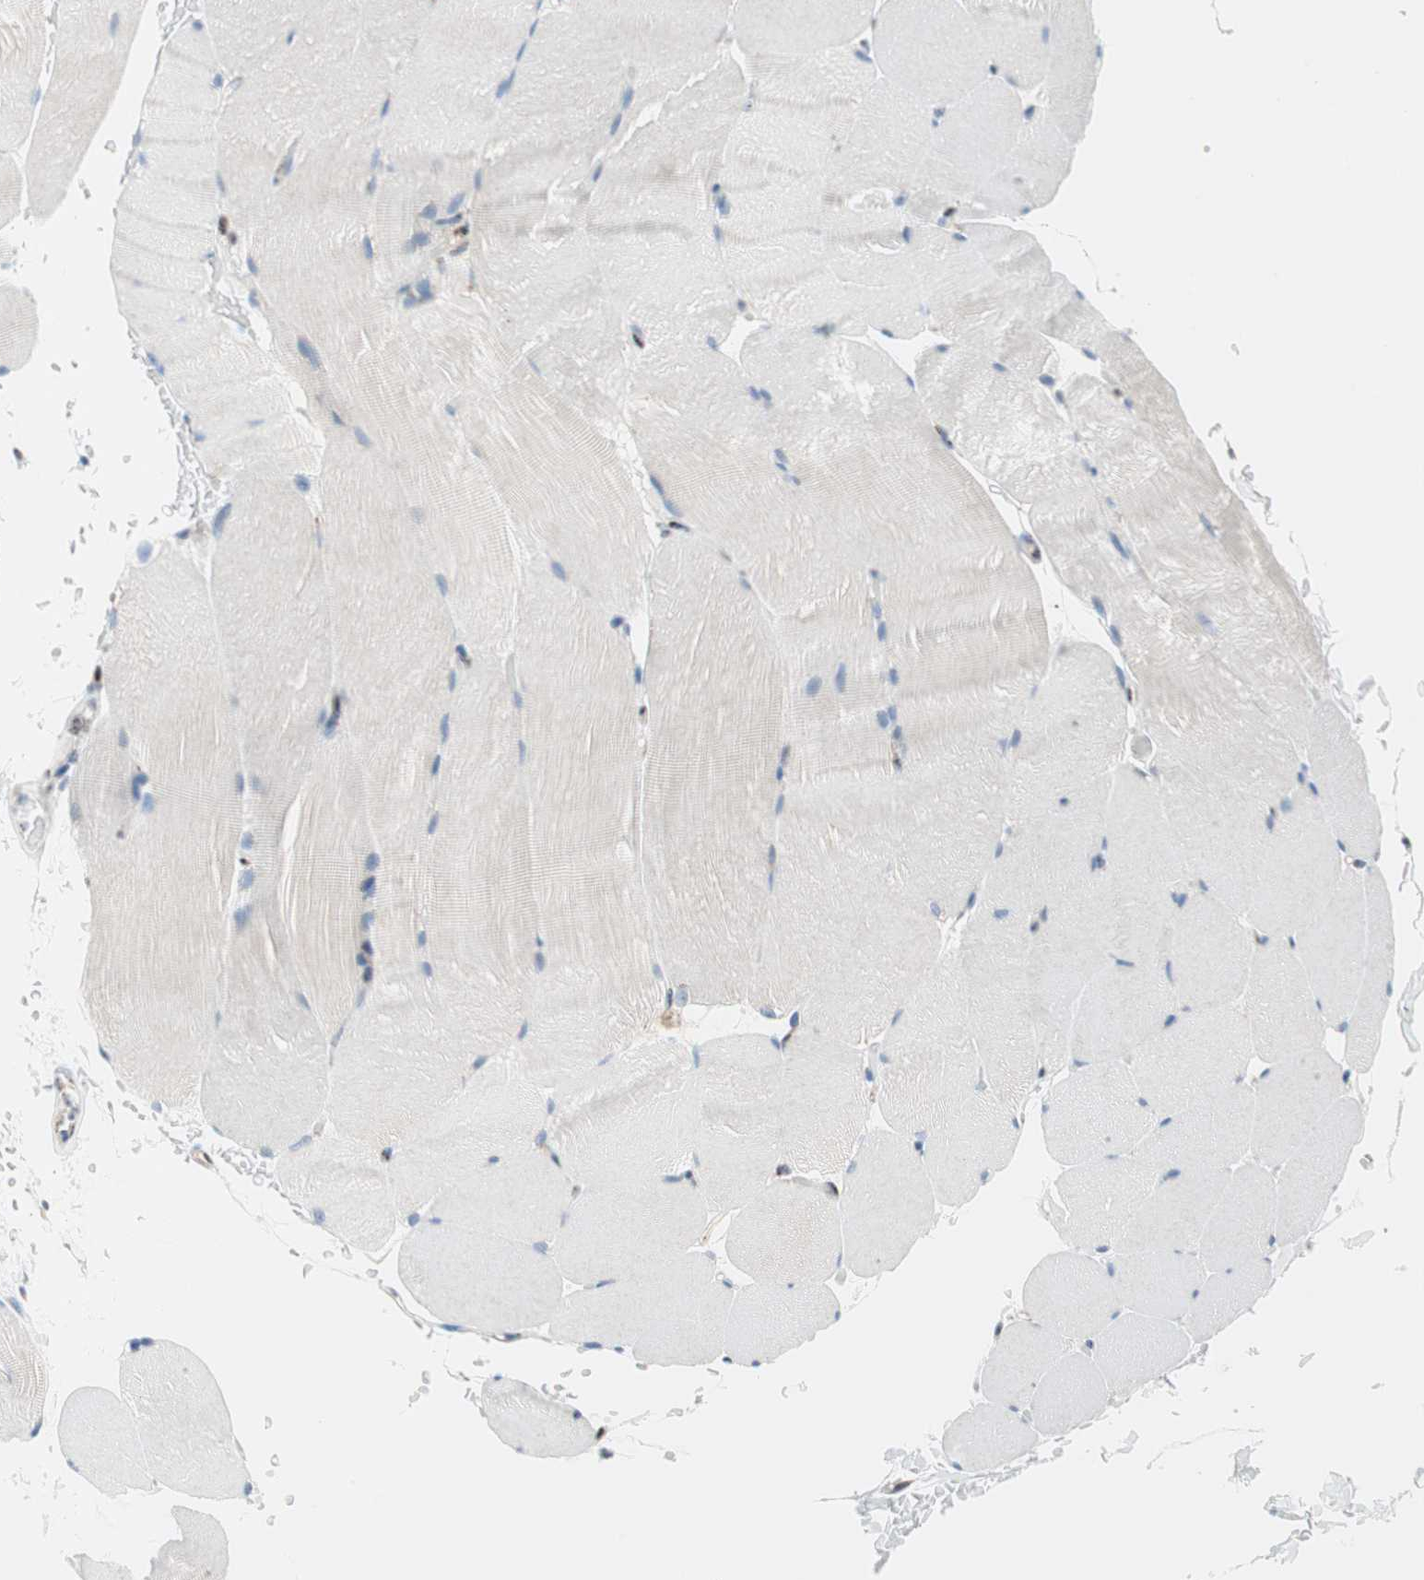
{"staining": {"intensity": "negative", "quantity": "none", "location": "none"}, "tissue": "skeletal muscle", "cell_type": "Myocytes", "image_type": "normal", "snomed": [{"axis": "morphology", "description": "Normal tissue, NOS"}, {"axis": "topography", "description": "Skeletal muscle"}, {"axis": "topography", "description": "Parathyroid gland"}], "caption": "Myocytes show no significant protein expression in benign skeletal muscle. (Brightfield microscopy of DAB immunohistochemistry at high magnification).", "gene": "RGS10", "patient": {"sex": "female", "age": 37}}